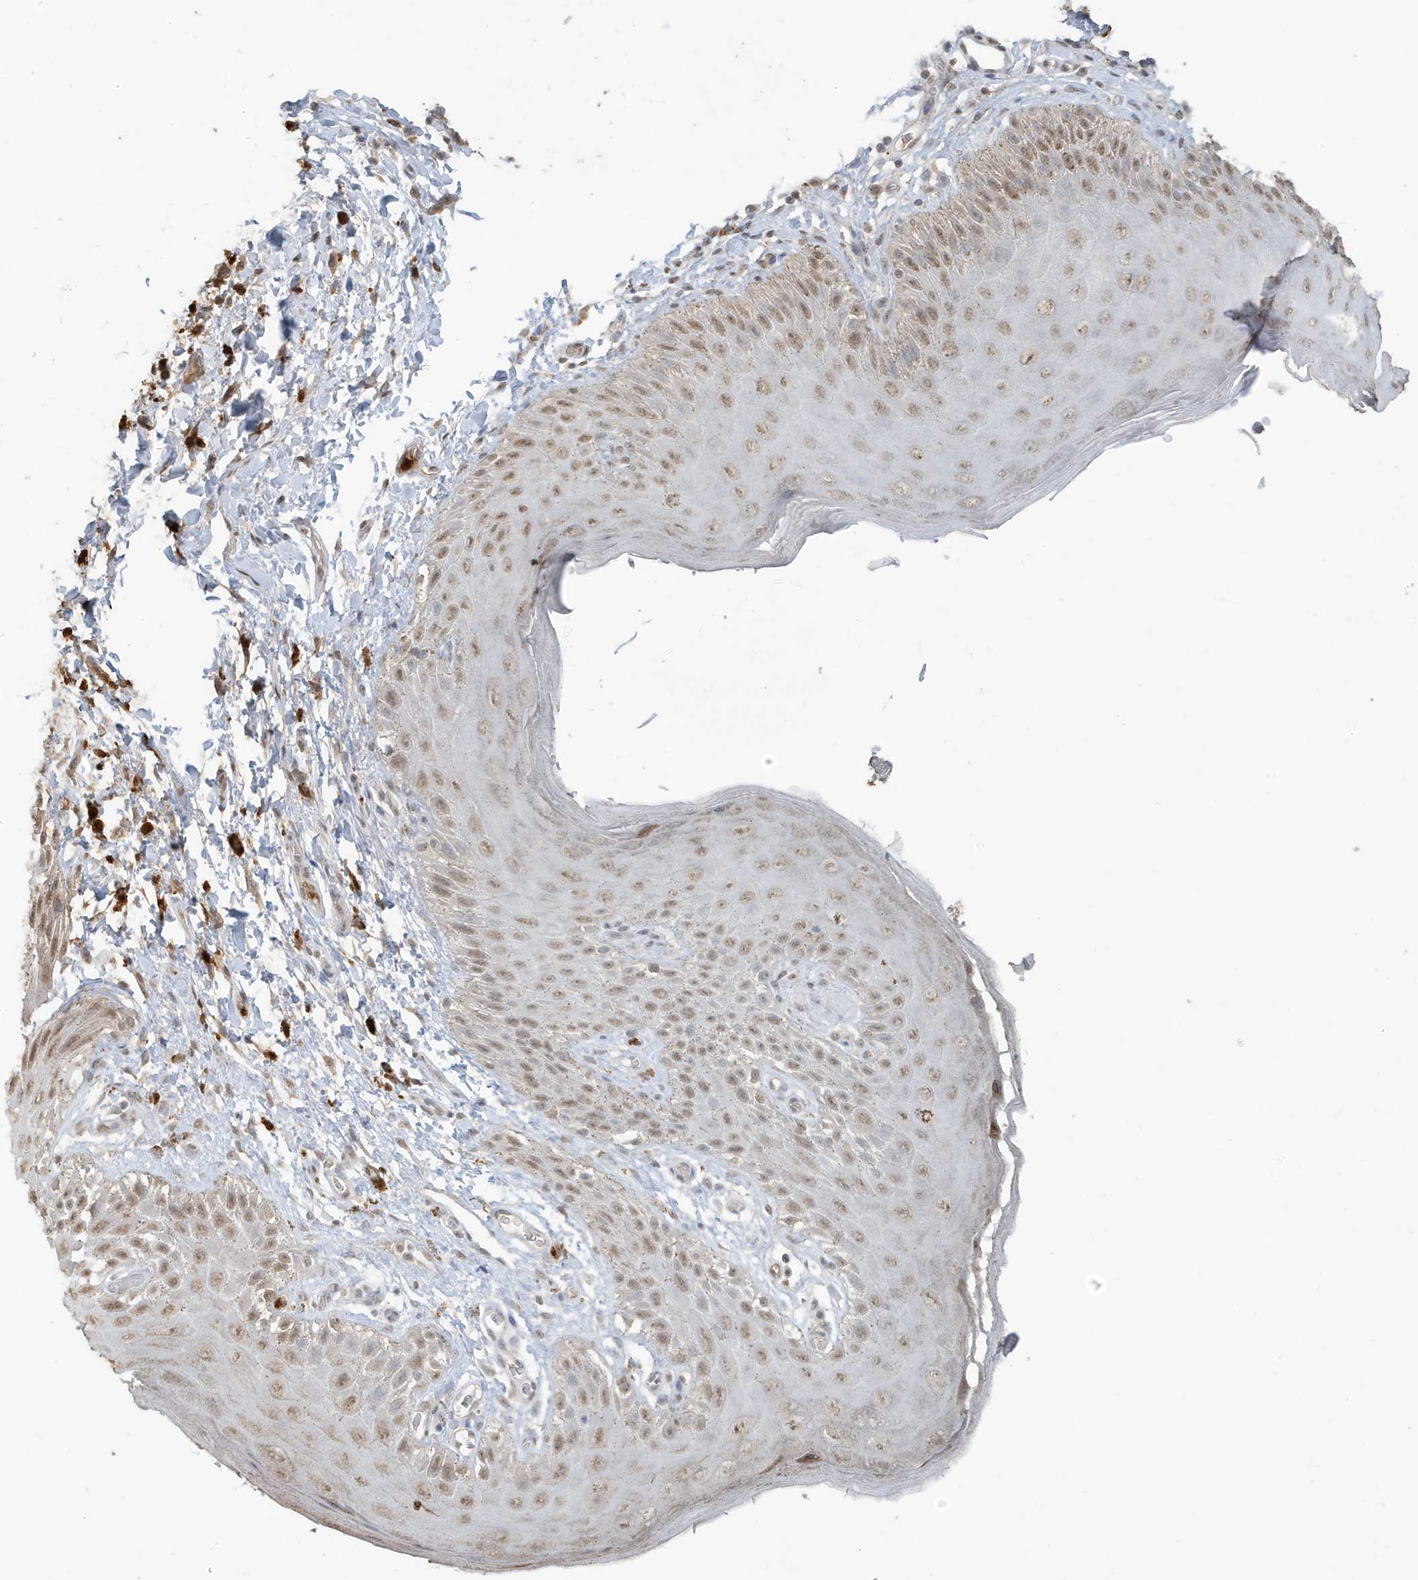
{"staining": {"intensity": "weak", "quantity": "25%-75%", "location": "nuclear"}, "tissue": "skin", "cell_type": "Epidermal cells", "image_type": "normal", "snomed": [{"axis": "morphology", "description": "Normal tissue, NOS"}, {"axis": "topography", "description": "Anal"}], "caption": "Protein staining of normal skin demonstrates weak nuclear expression in approximately 25%-75% of epidermal cells.", "gene": "DEFA1", "patient": {"sex": "male", "age": 44}}